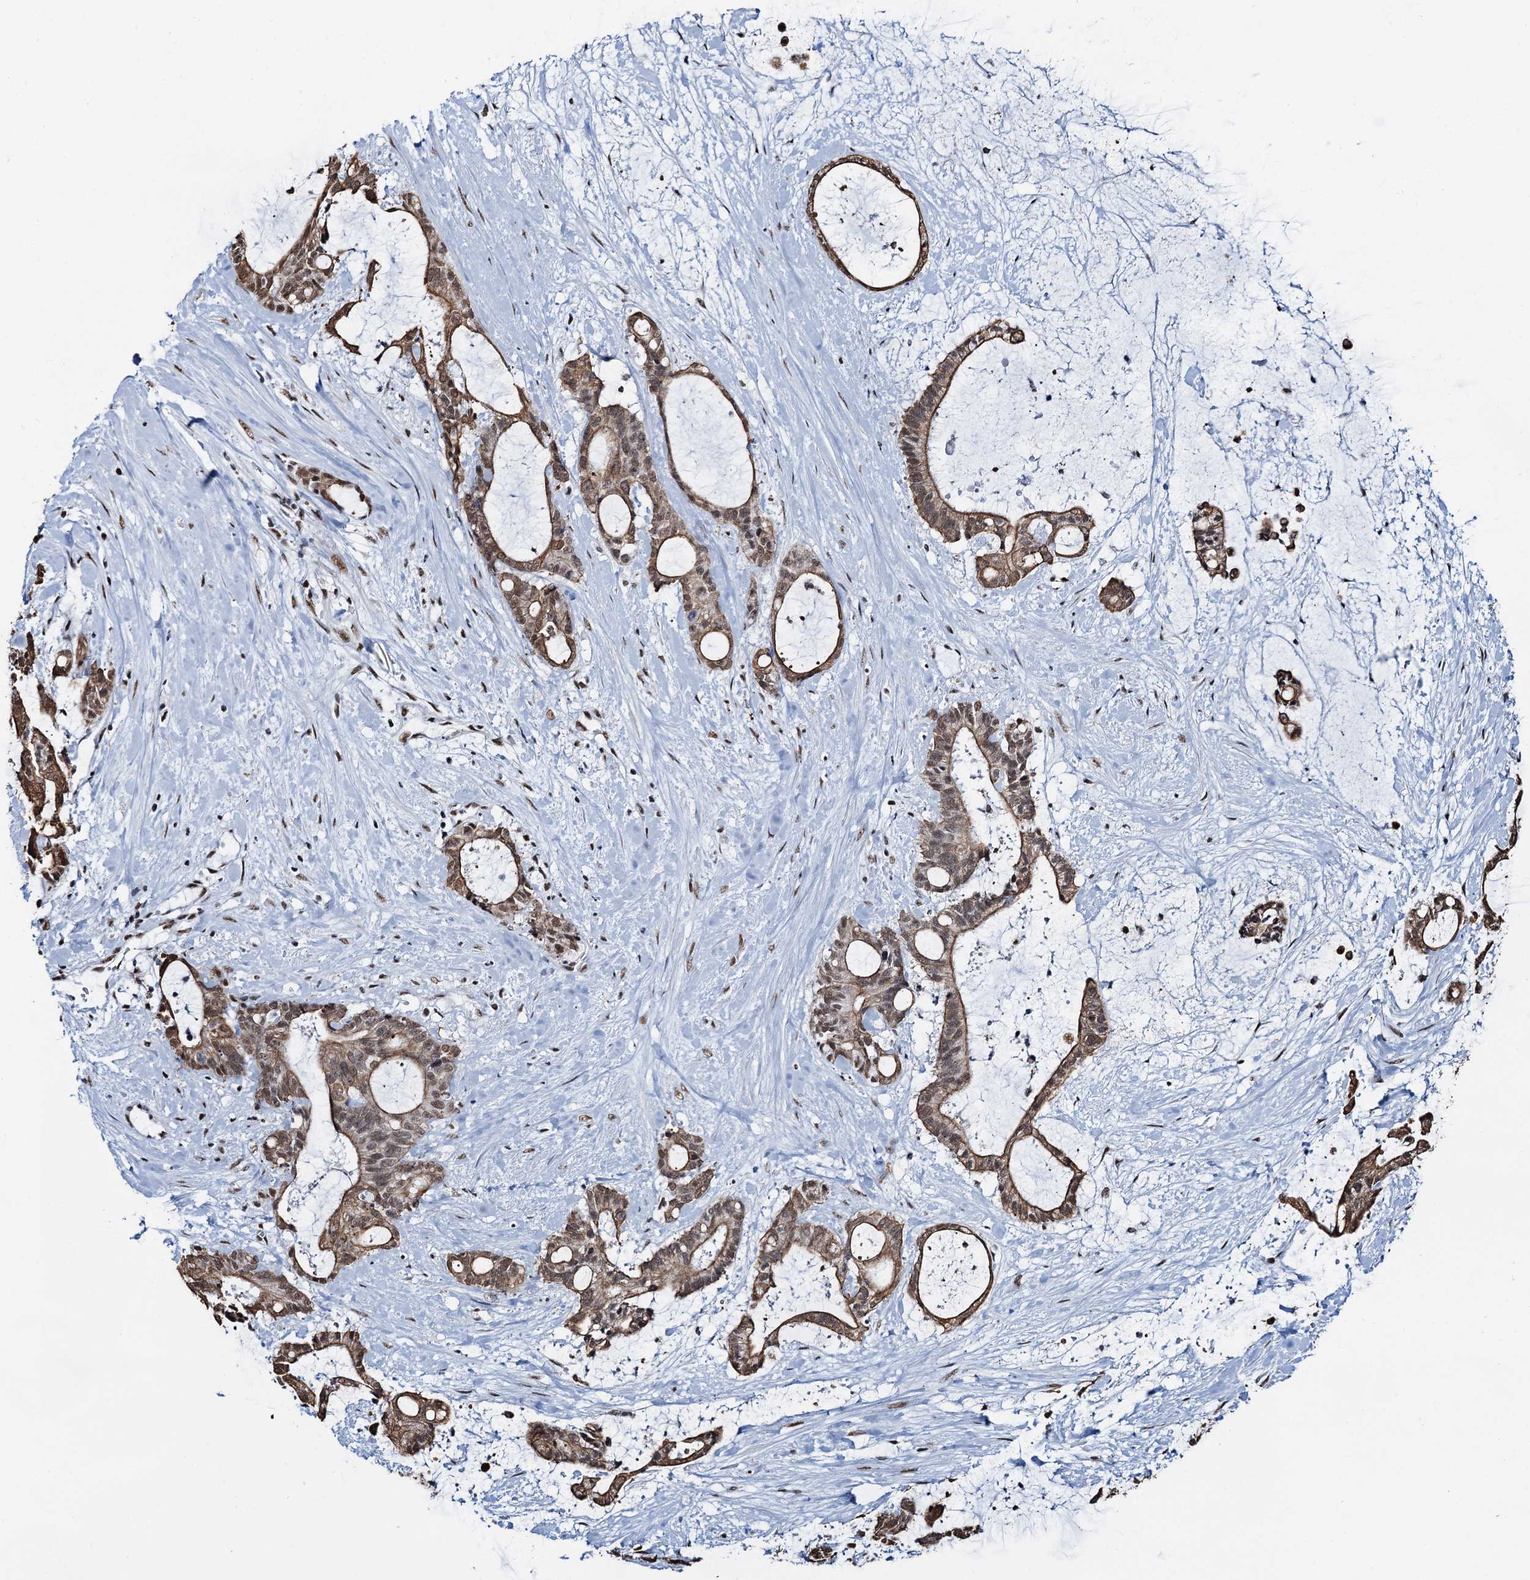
{"staining": {"intensity": "moderate", "quantity": ">75%", "location": "cytoplasmic/membranous,nuclear"}, "tissue": "liver cancer", "cell_type": "Tumor cells", "image_type": "cancer", "snomed": [{"axis": "morphology", "description": "Normal tissue, NOS"}, {"axis": "morphology", "description": "Cholangiocarcinoma"}, {"axis": "topography", "description": "Liver"}, {"axis": "topography", "description": "Peripheral nerve tissue"}], "caption": "Immunohistochemical staining of human liver cancer exhibits medium levels of moderate cytoplasmic/membranous and nuclear expression in approximately >75% of tumor cells. The staining was performed using DAB, with brown indicating positive protein expression. Nuclei are stained blue with hematoxylin.", "gene": "ZNF609", "patient": {"sex": "female", "age": 73}}